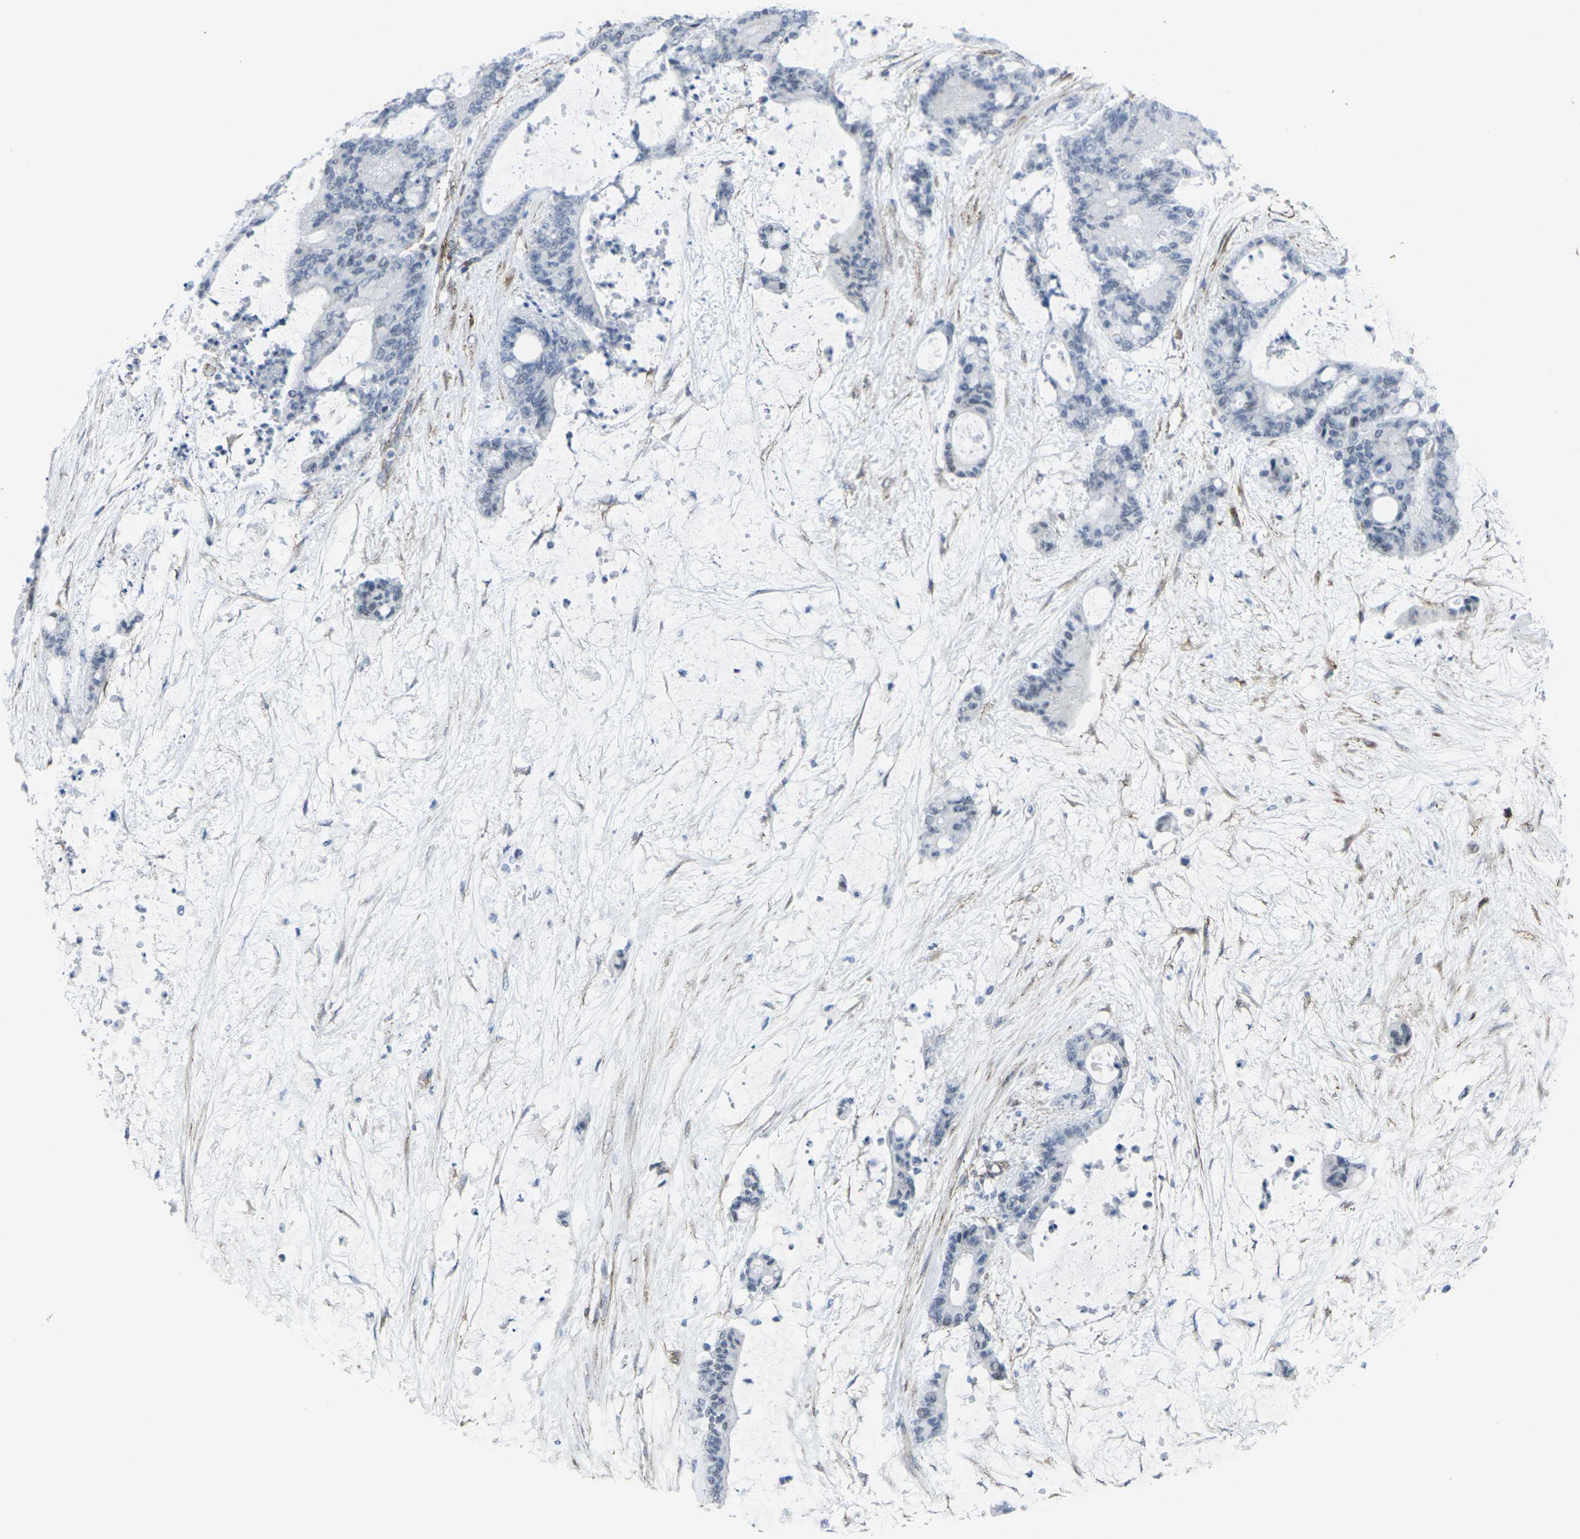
{"staining": {"intensity": "negative", "quantity": "none", "location": "none"}, "tissue": "liver cancer", "cell_type": "Tumor cells", "image_type": "cancer", "snomed": [{"axis": "morphology", "description": "Cholangiocarcinoma"}, {"axis": "topography", "description": "Liver"}], "caption": "Human cholangiocarcinoma (liver) stained for a protein using immunohistochemistry displays no staining in tumor cells.", "gene": "CDH11", "patient": {"sex": "female", "age": 73}}